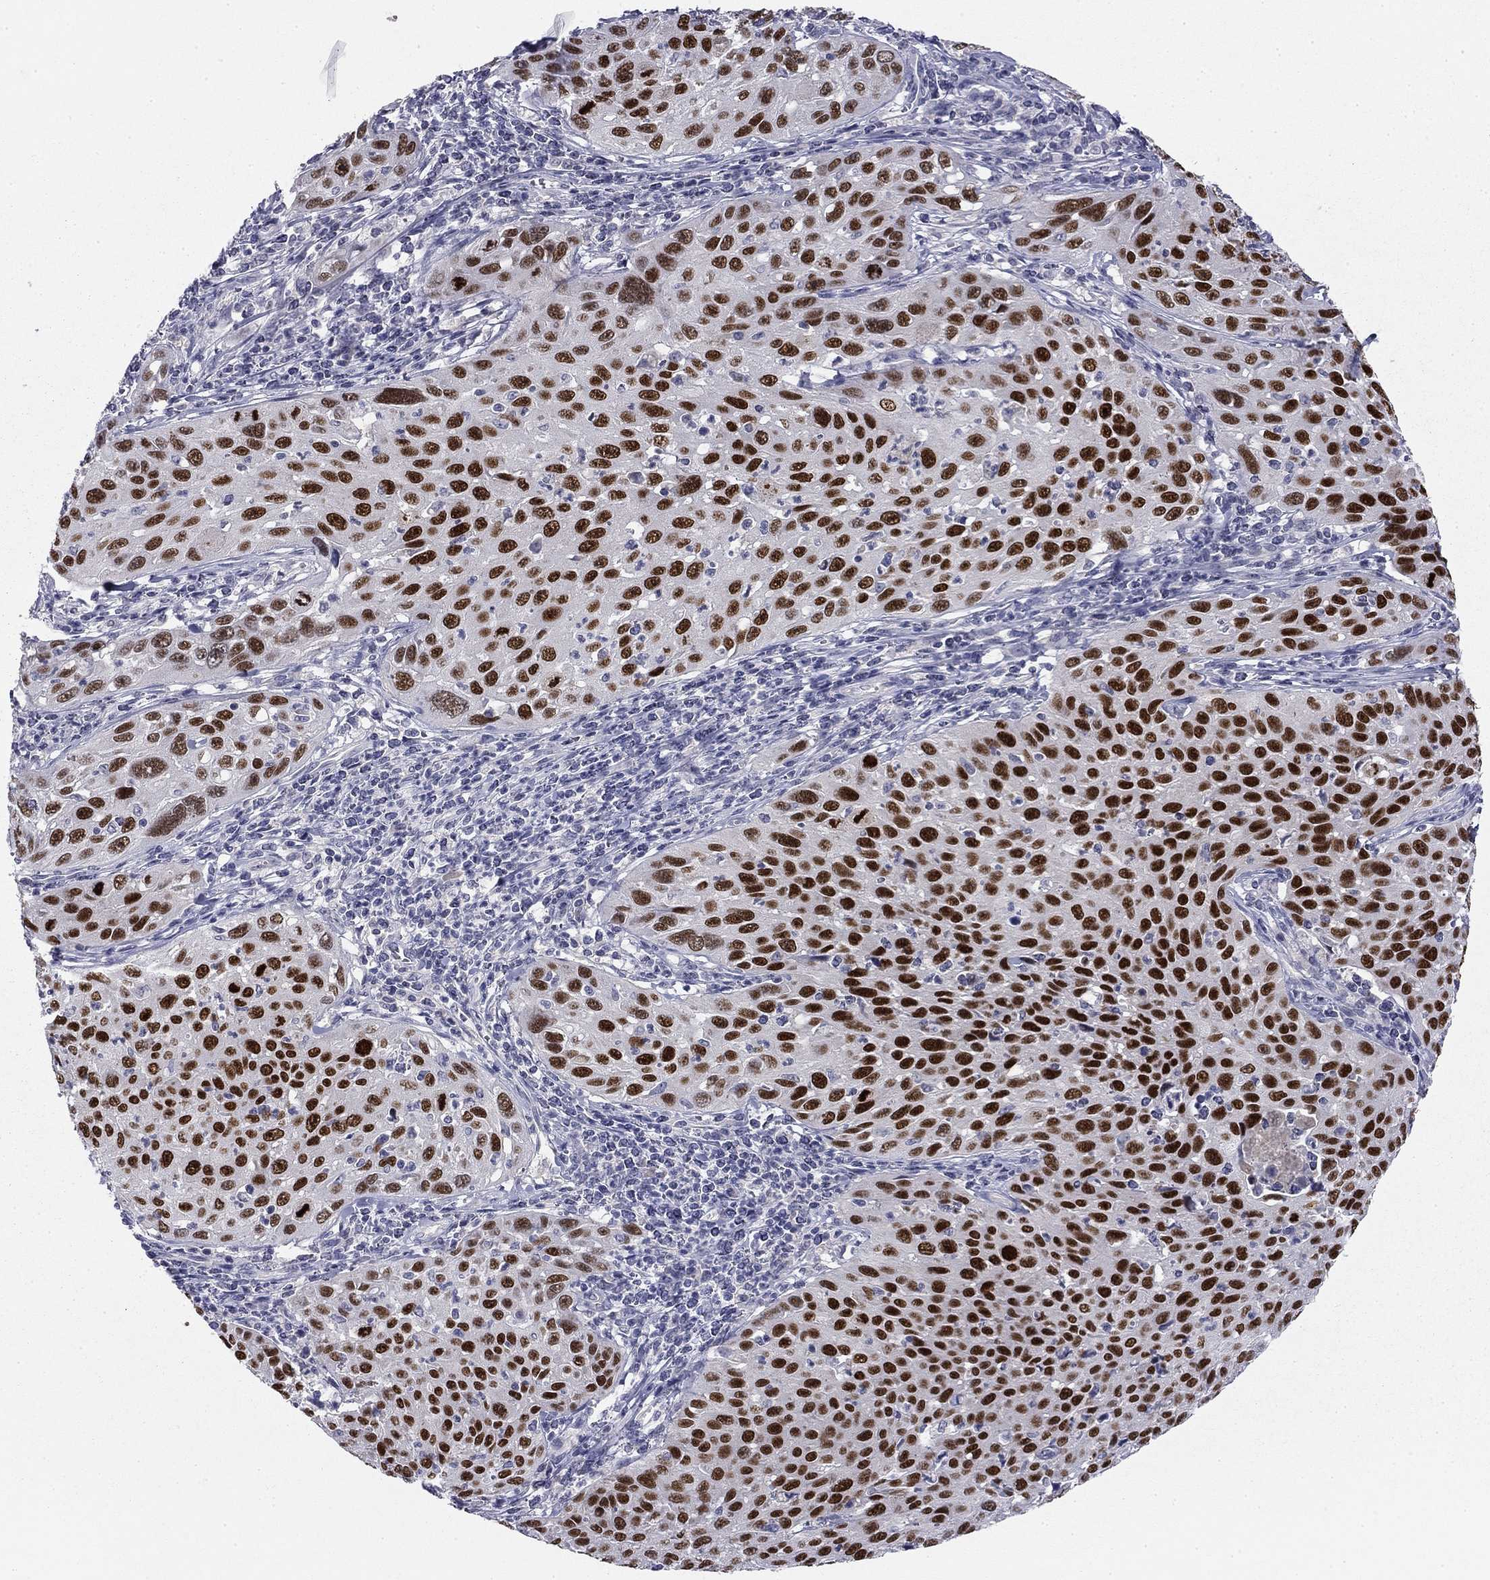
{"staining": {"intensity": "strong", "quantity": ">75%", "location": "nuclear"}, "tissue": "cervical cancer", "cell_type": "Tumor cells", "image_type": "cancer", "snomed": [{"axis": "morphology", "description": "Squamous cell carcinoma, NOS"}, {"axis": "topography", "description": "Cervix"}], "caption": "Immunohistochemical staining of human squamous cell carcinoma (cervical) reveals high levels of strong nuclear expression in about >75% of tumor cells.", "gene": "TFAP2B", "patient": {"sex": "female", "age": 26}}